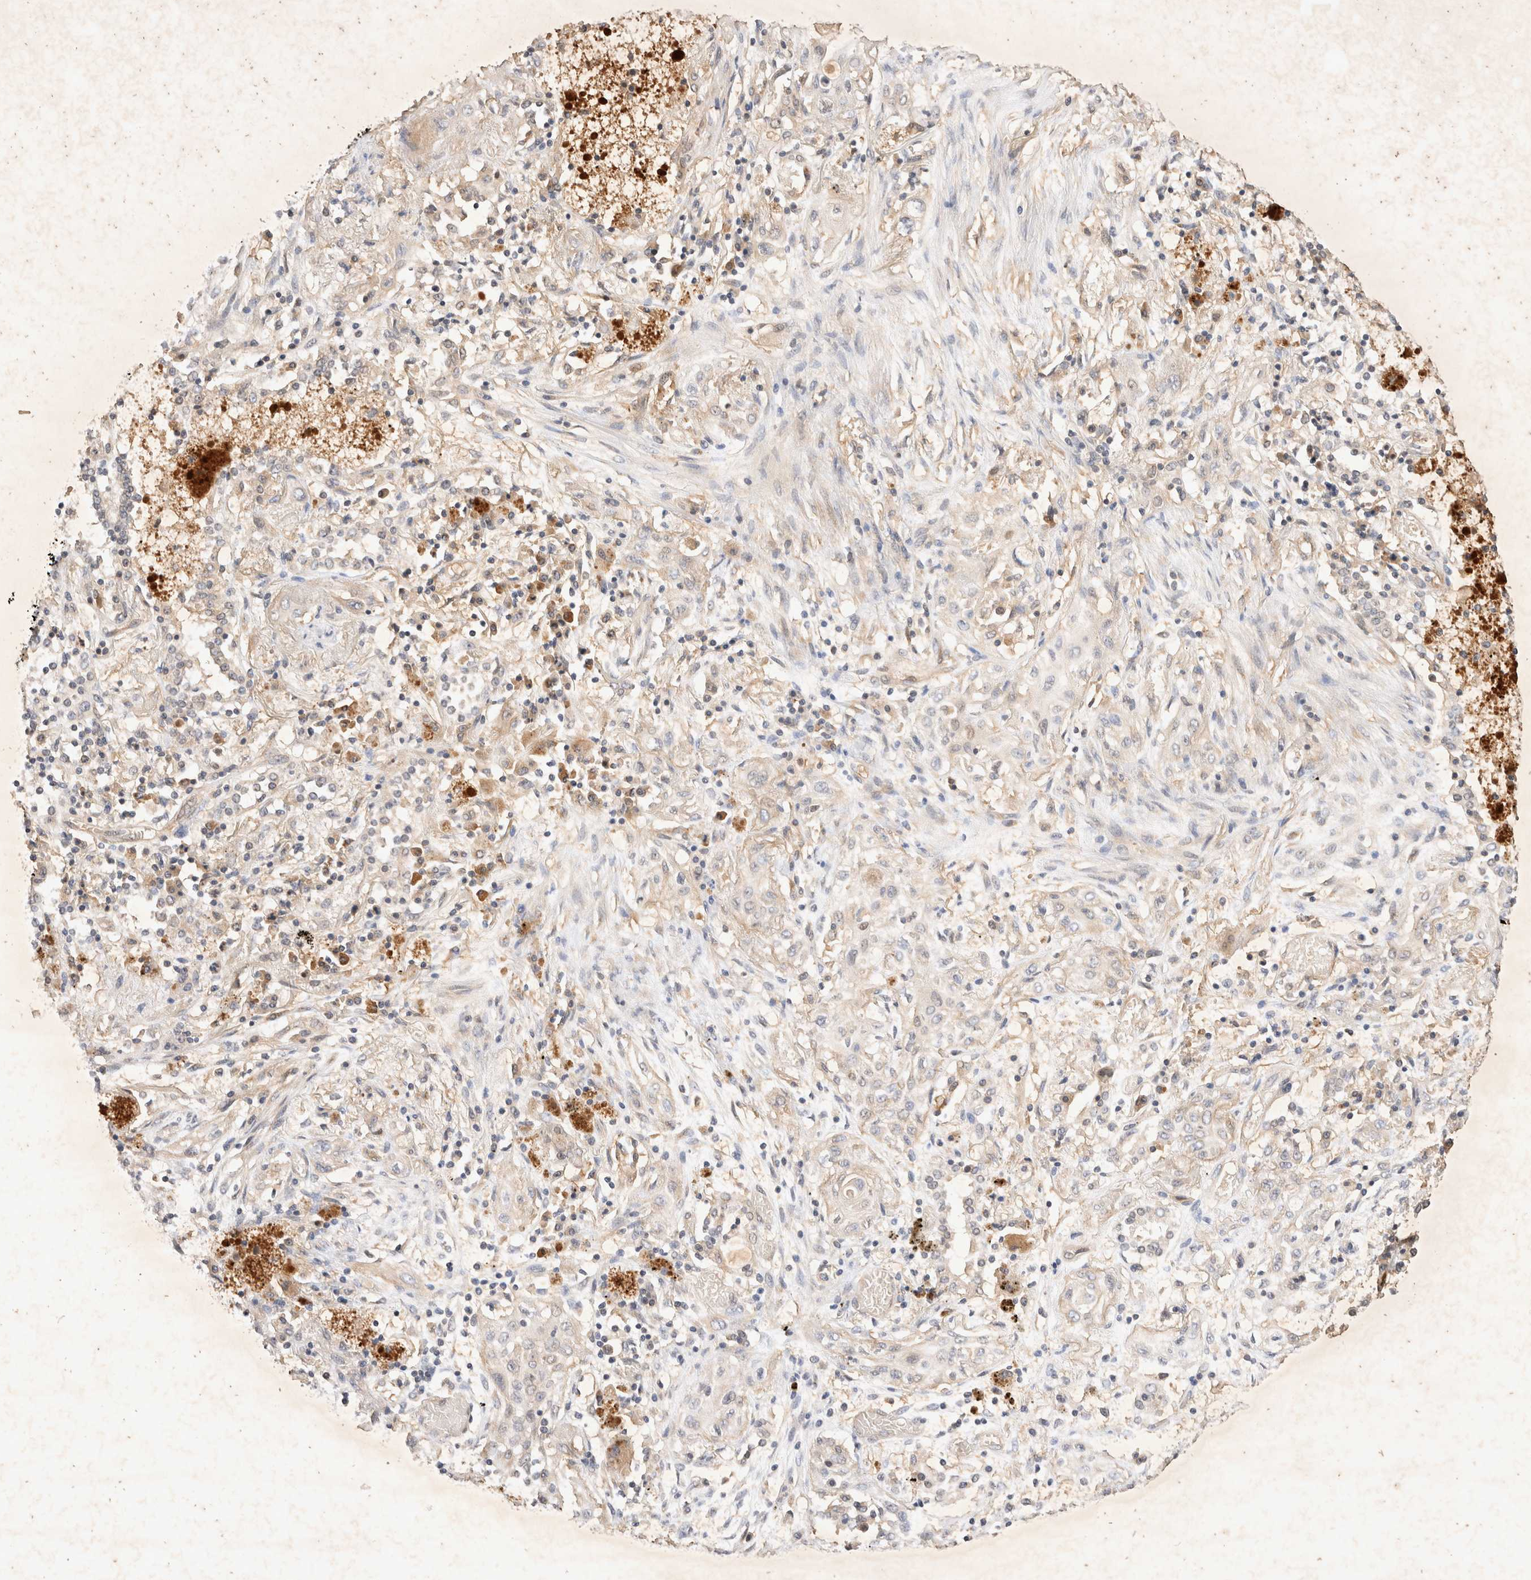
{"staining": {"intensity": "negative", "quantity": "none", "location": "none"}, "tissue": "lung cancer", "cell_type": "Tumor cells", "image_type": "cancer", "snomed": [{"axis": "morphology", "description": "Squamous cell carcinoma, NOS"}, {"axis": "topography", "description": "Lung"}], "caption": "Immunohistochemistry (IHC) photomicrograph of lung squamous cell carcinoma stained for a protein (brown), which displays no expression in tumor cells.", "gene": "YES1", "patient": {"sex": "female", "age": 47}}